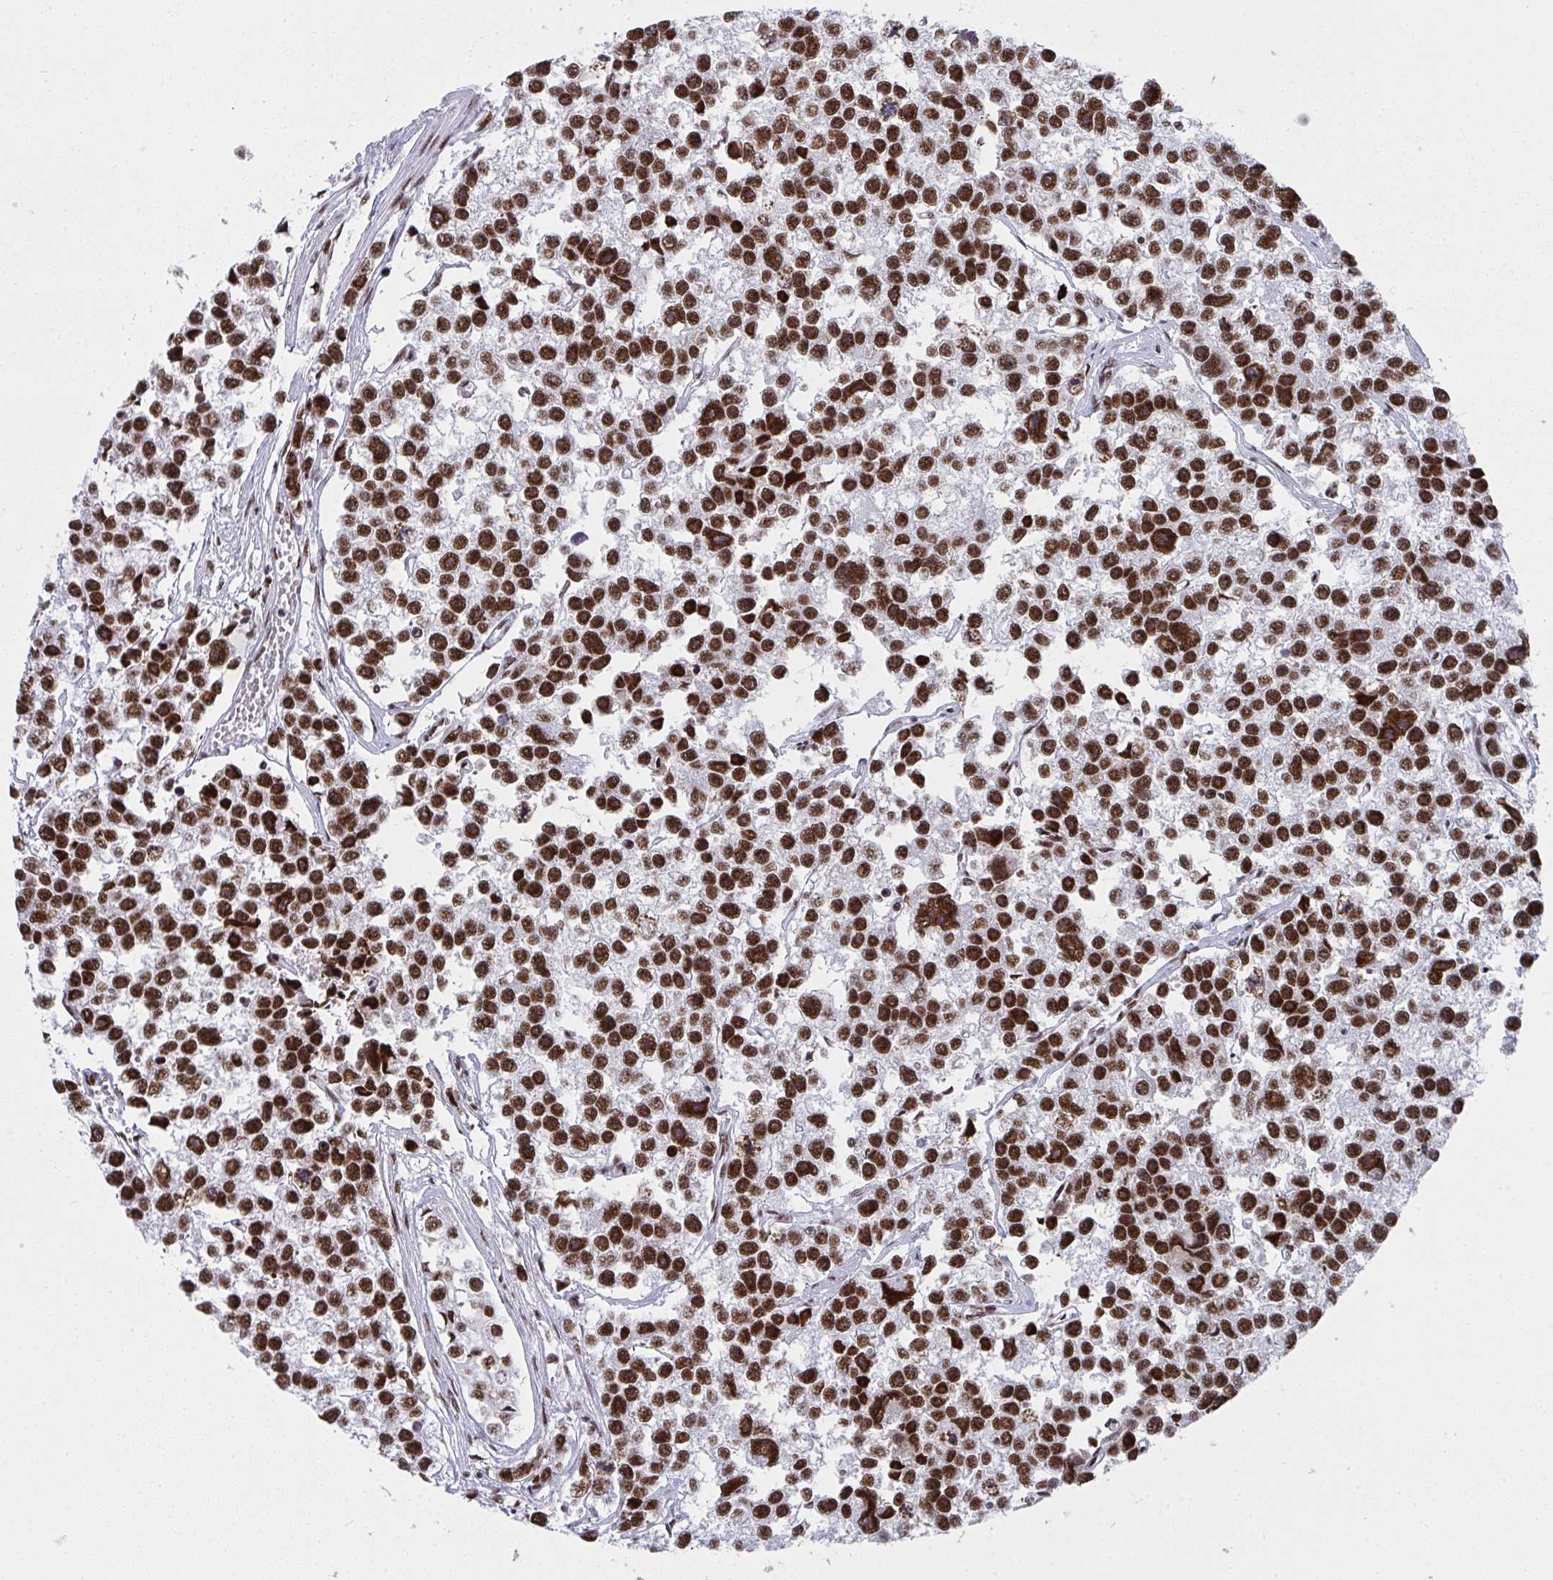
{"staining": {"intensity": "strong", "quantity": ">75%", "location": "nuclear"}, "tissue": "testis cancer", "cell_type": "Tumor cells", "image_type": "cancer", "snomed": [{"axis": "morphology", "description": "Seminoma, NOS"}, {"axis": "topography", "description": "Testis"}], "caption": "Immunohistochemistry (IHC) of testis cancer (seminoma) demonstrates high levels of strong nuclear positivity in approximately >75% of tumor cells. (DAB IHC with brightfield microscopy, high magnification).", "gene": "SNRNP70", "patient": {"sex": "male", "age": 26}}